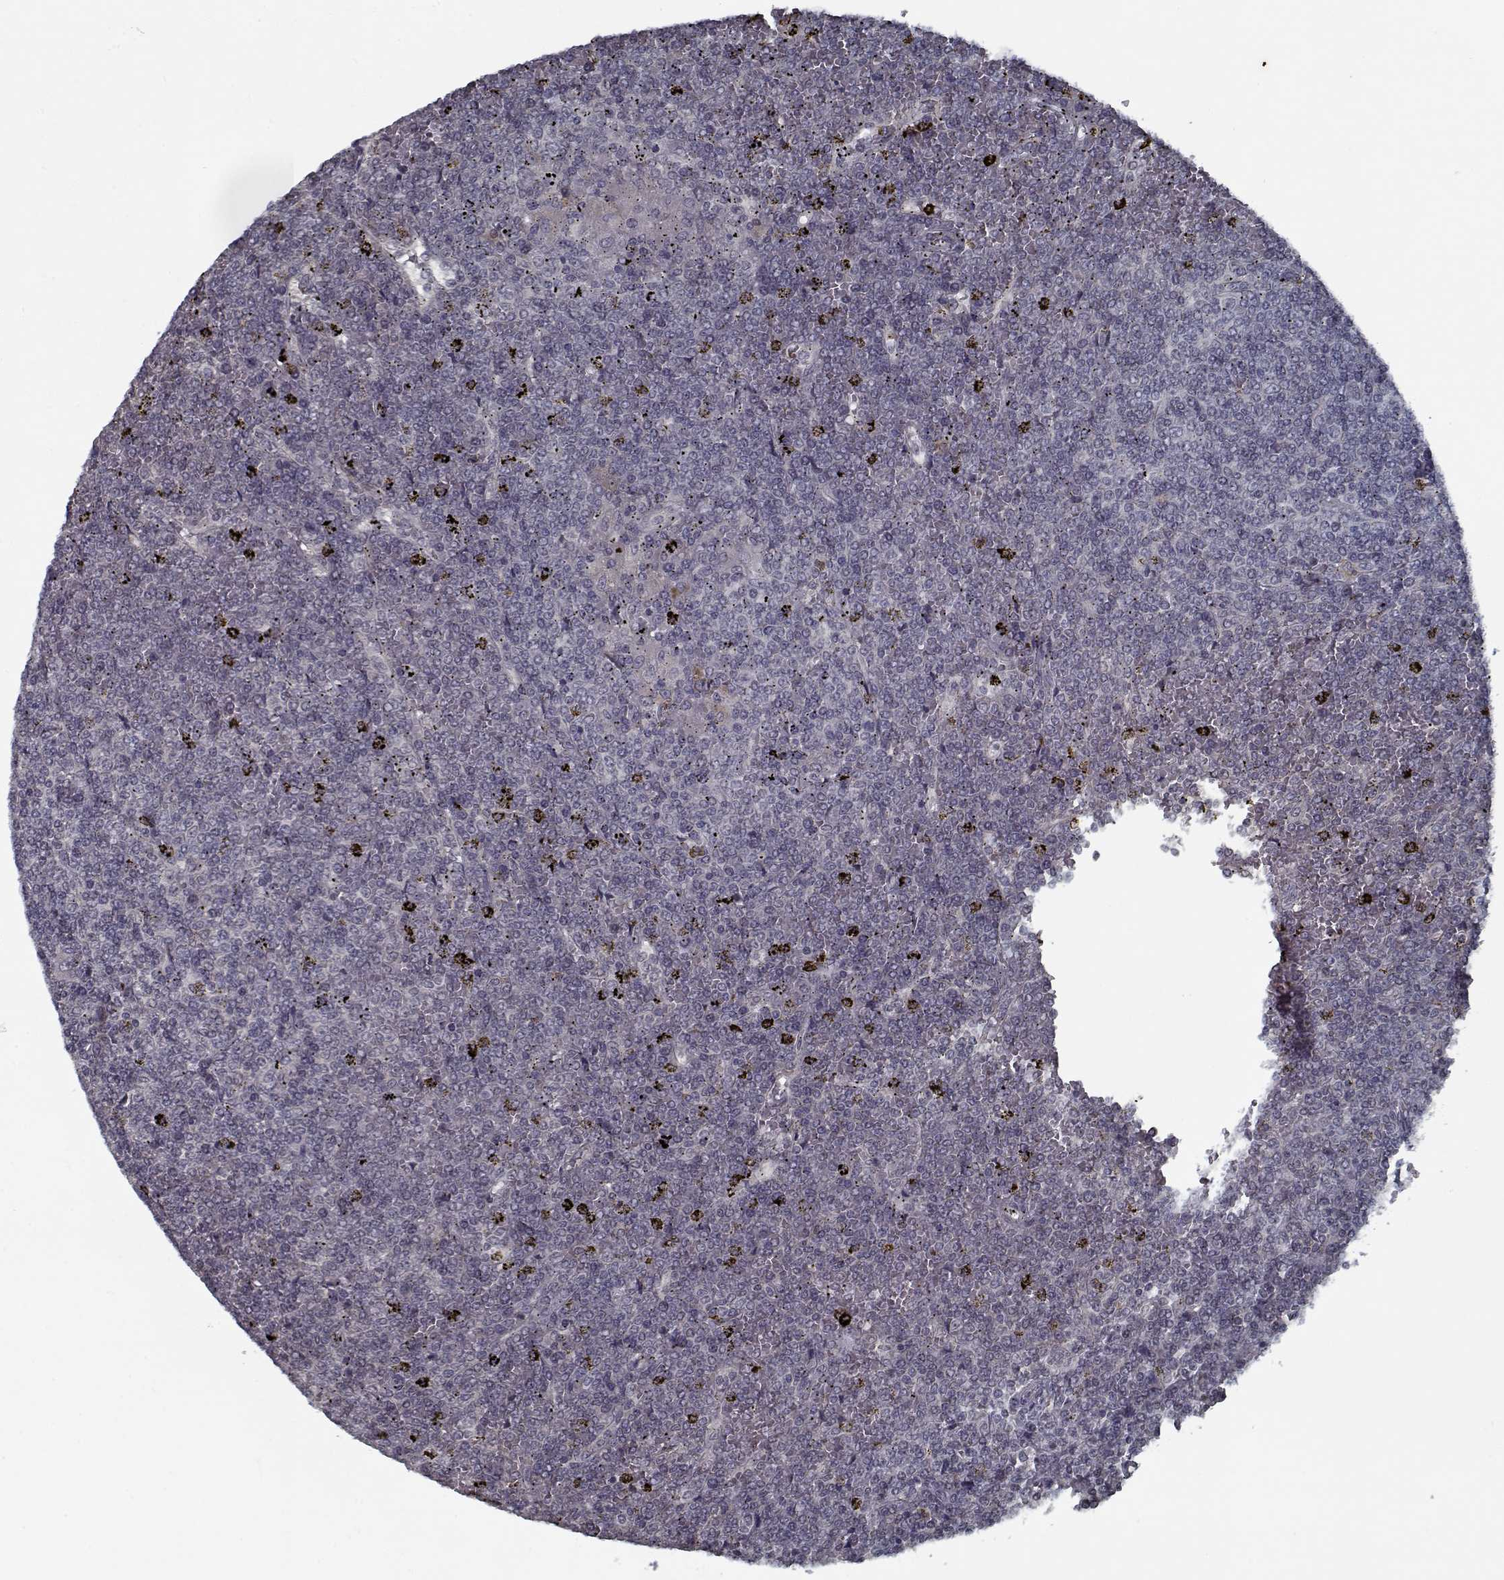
{"staining": {"intensity": "negative", "quantity": "none", "location": "none"}, "tissue": "lymphoma", "cell_type": "Tumor cells", "image_type": "cancer", "snomed": [{"axis": "morphology", "description": "Malignant lymphoma, non-Hodgkin's type, Low grade"}, {"axis": "topography", "description": "Spleen"}], "caption": "High magnification brightfield microscopy of low-grade malignant lymphoma, non-Hodgkin's type stained with DAB (brown) and counterstained with hematoxylin (blue): tumor cells show no significant staining.", "gene": "NLK", "patient": {"sex": "female", "age": 19}}